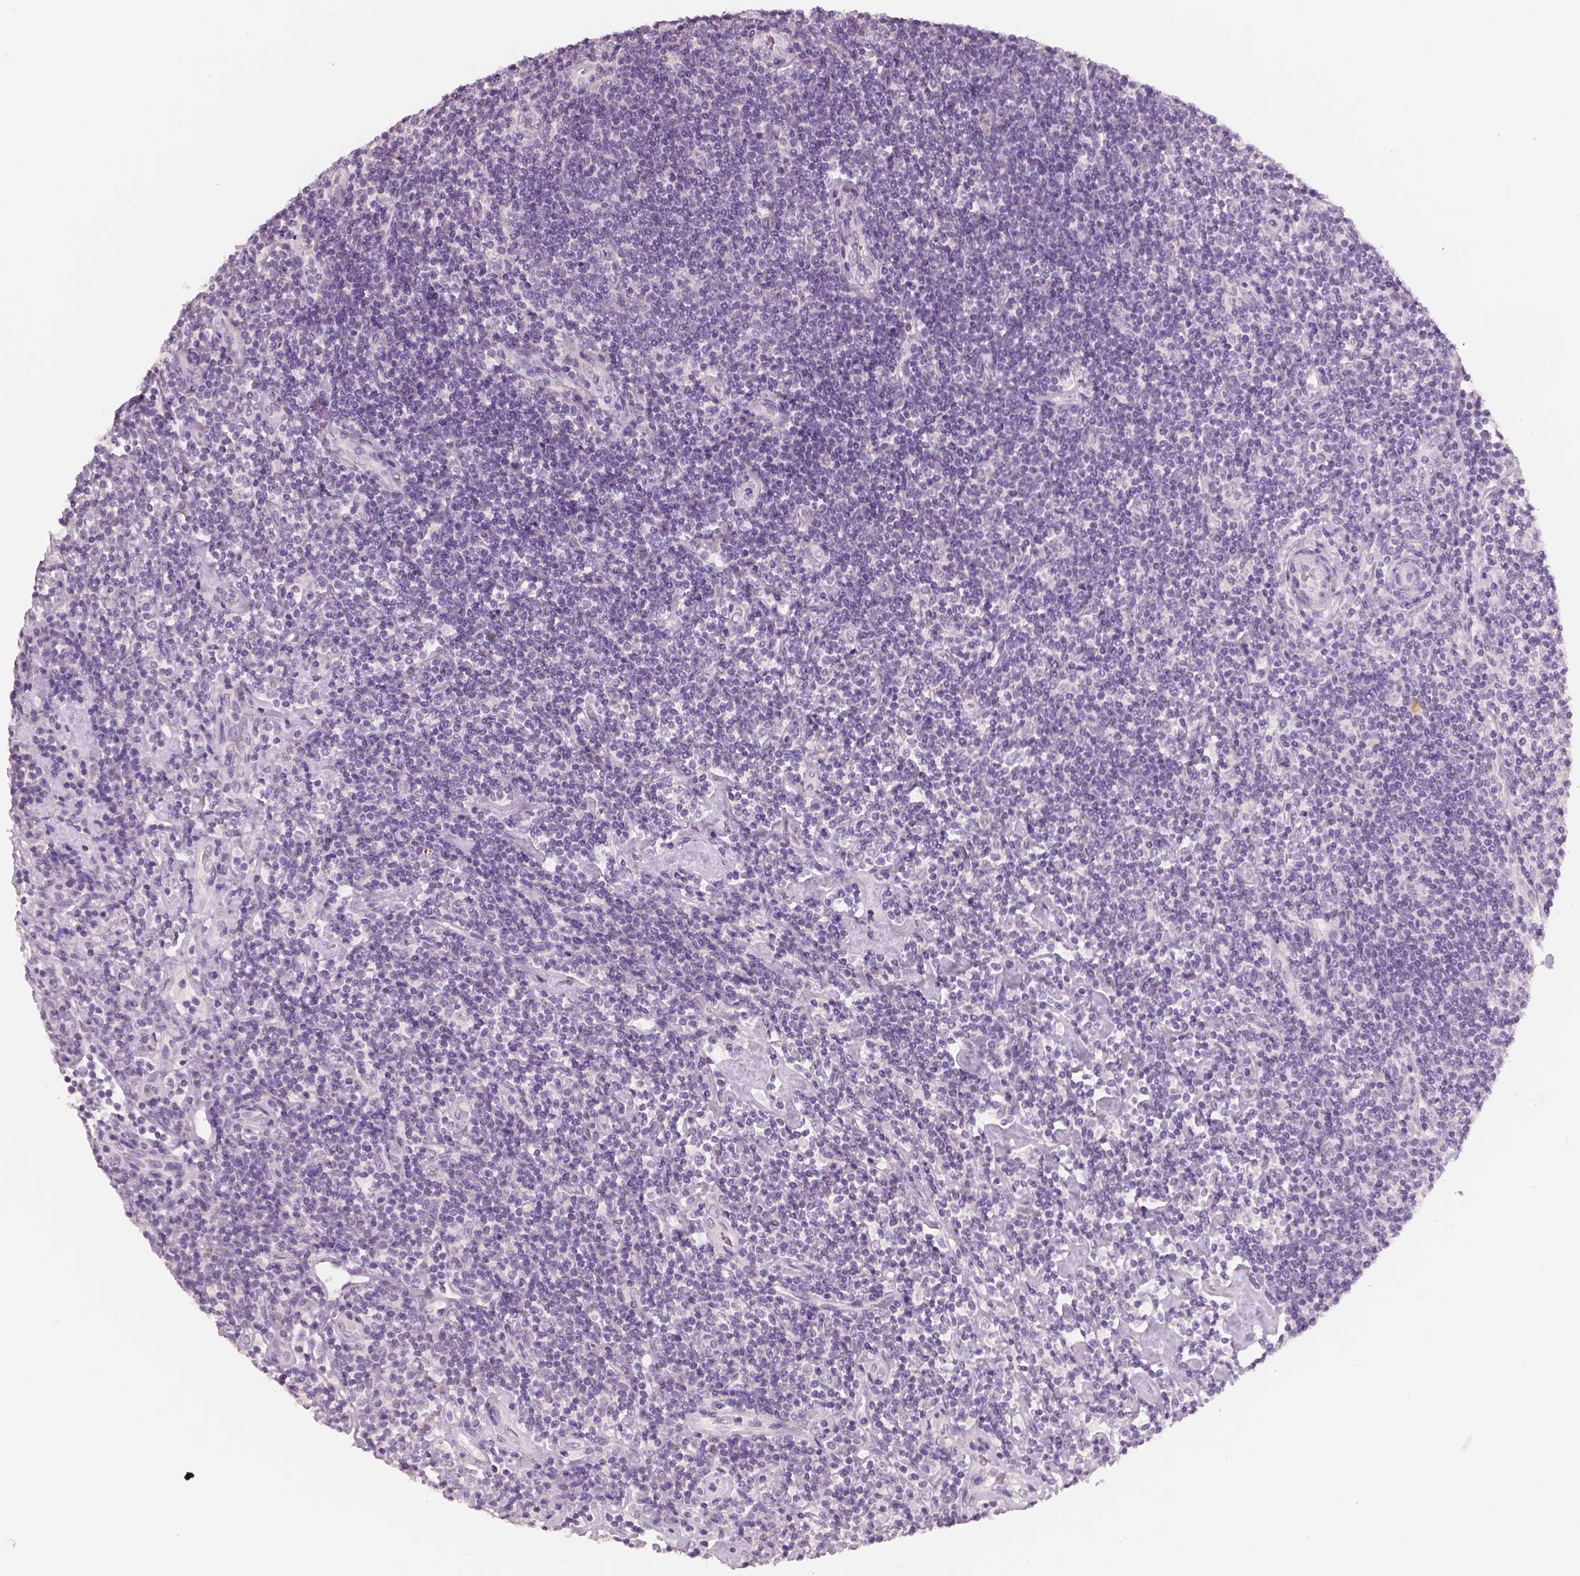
{"staining": {"intensity": "negative", "quantity": "none", "location": "none"}, "tissue": "lymphoma", "cell_type": "Tumor cells", "image_type": "cancer", "snomed": [{"axis": "morphology", "description": "Hodgkin's disease, NOS"}, {"axis": "topography", "description": "Lymph node"}], "caption": "Lymphoma stained for a protein using IHC exhibits no staining tumor cells.", "gene": "NECAB1", "patient": {"sex": "male", "age": 40}}